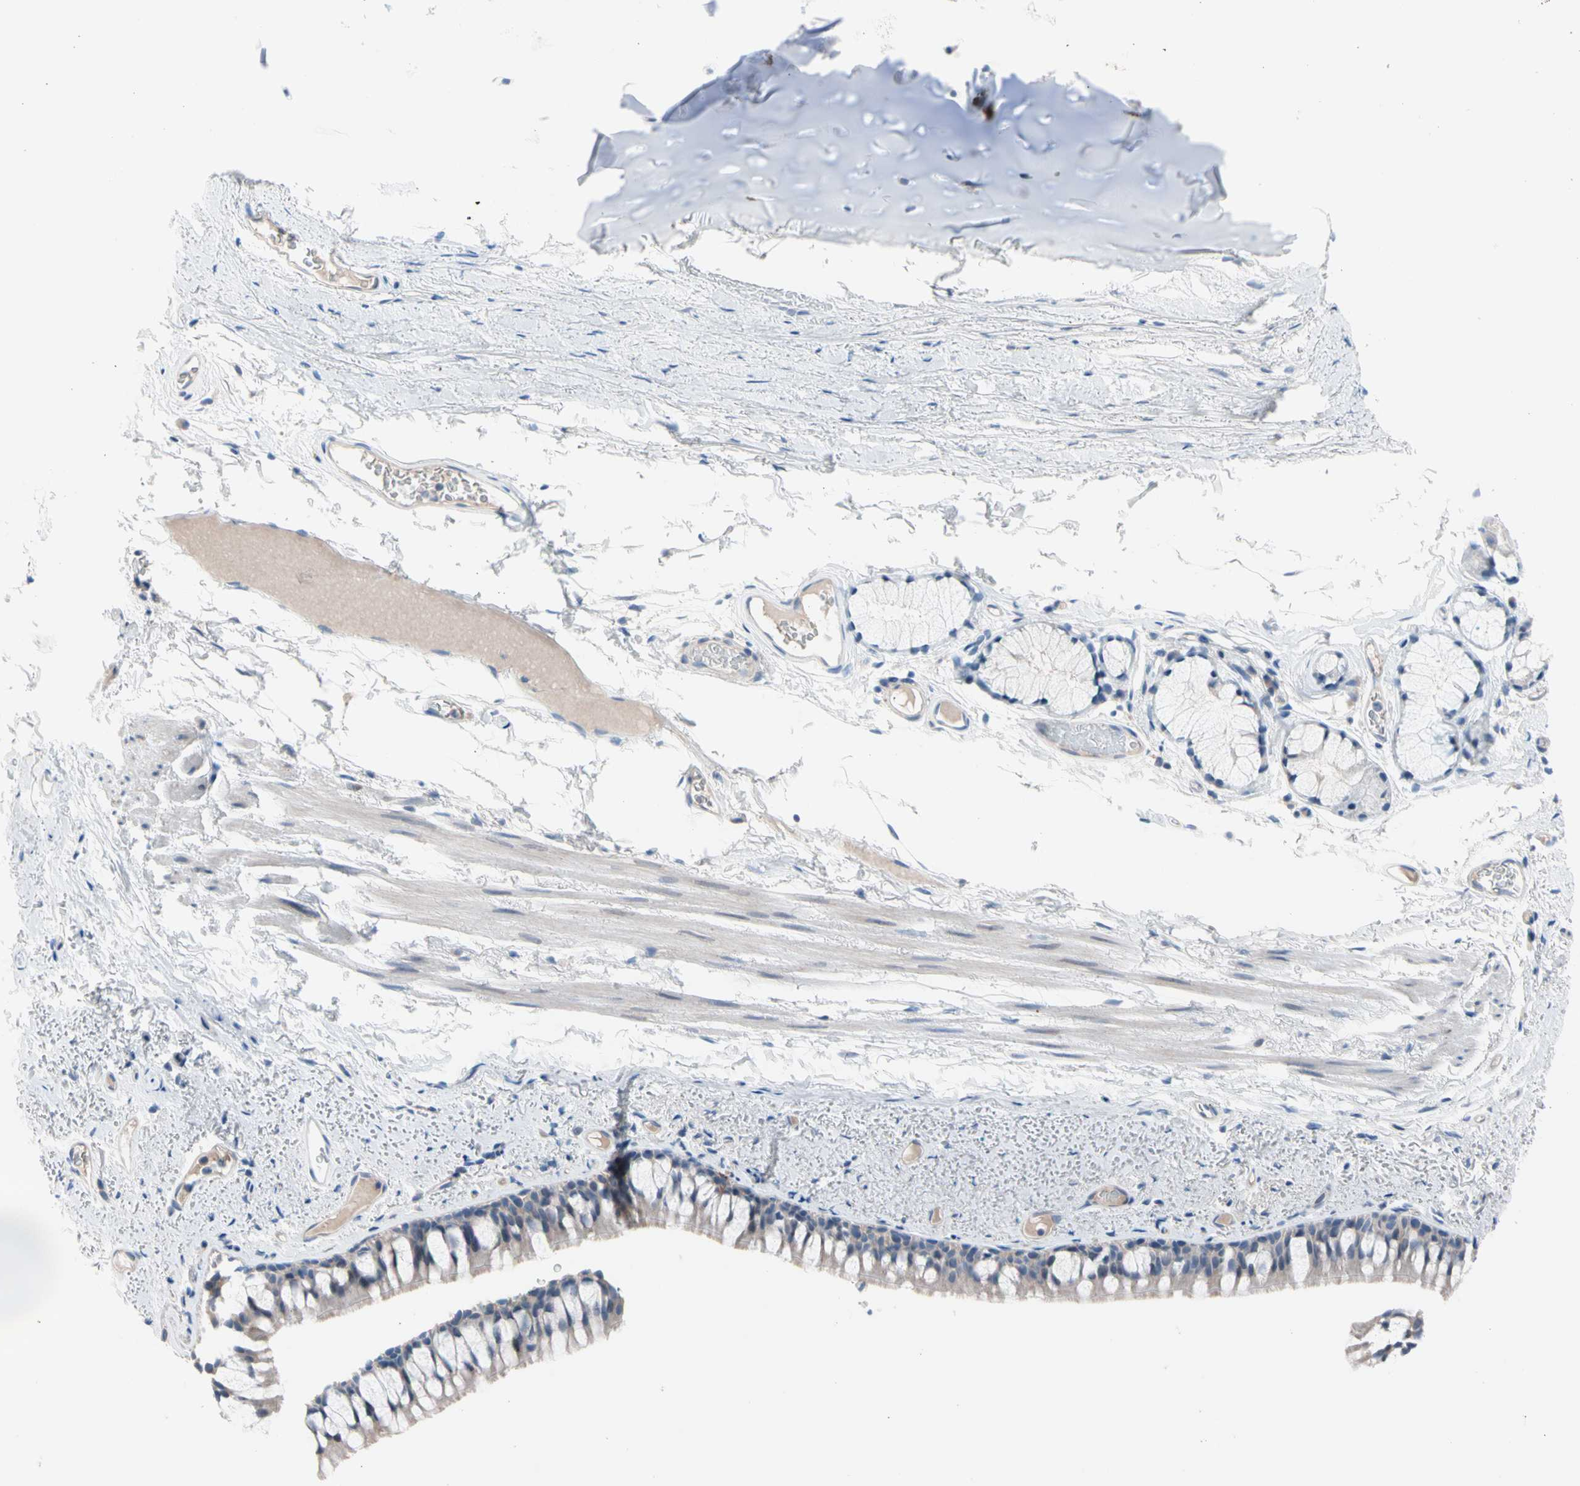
{"staining": {"intensity": "weak", "quantity": "25%-75%", "location": "cytoplasmic/membranous"}, "tissue": "bronchus", "cell_type": "Respiratory epithelial cells", "image_type": "normal", "snomed": [{"axis": "morphology", "description": "Normal tissue, NOS"}, {"axis": "topography", "description": "Bronchus"}], "caption": "Immunohistochemistry (IHC) image of normal bronchus stained for a protein (brown), which demonstrates low levels of weak cytoplasmic/membranous staining in approximately 25%-75% of respiratory epithelial cells.", "gene": "CASQ1", "patient": {"sex": "female", "age": 73}}